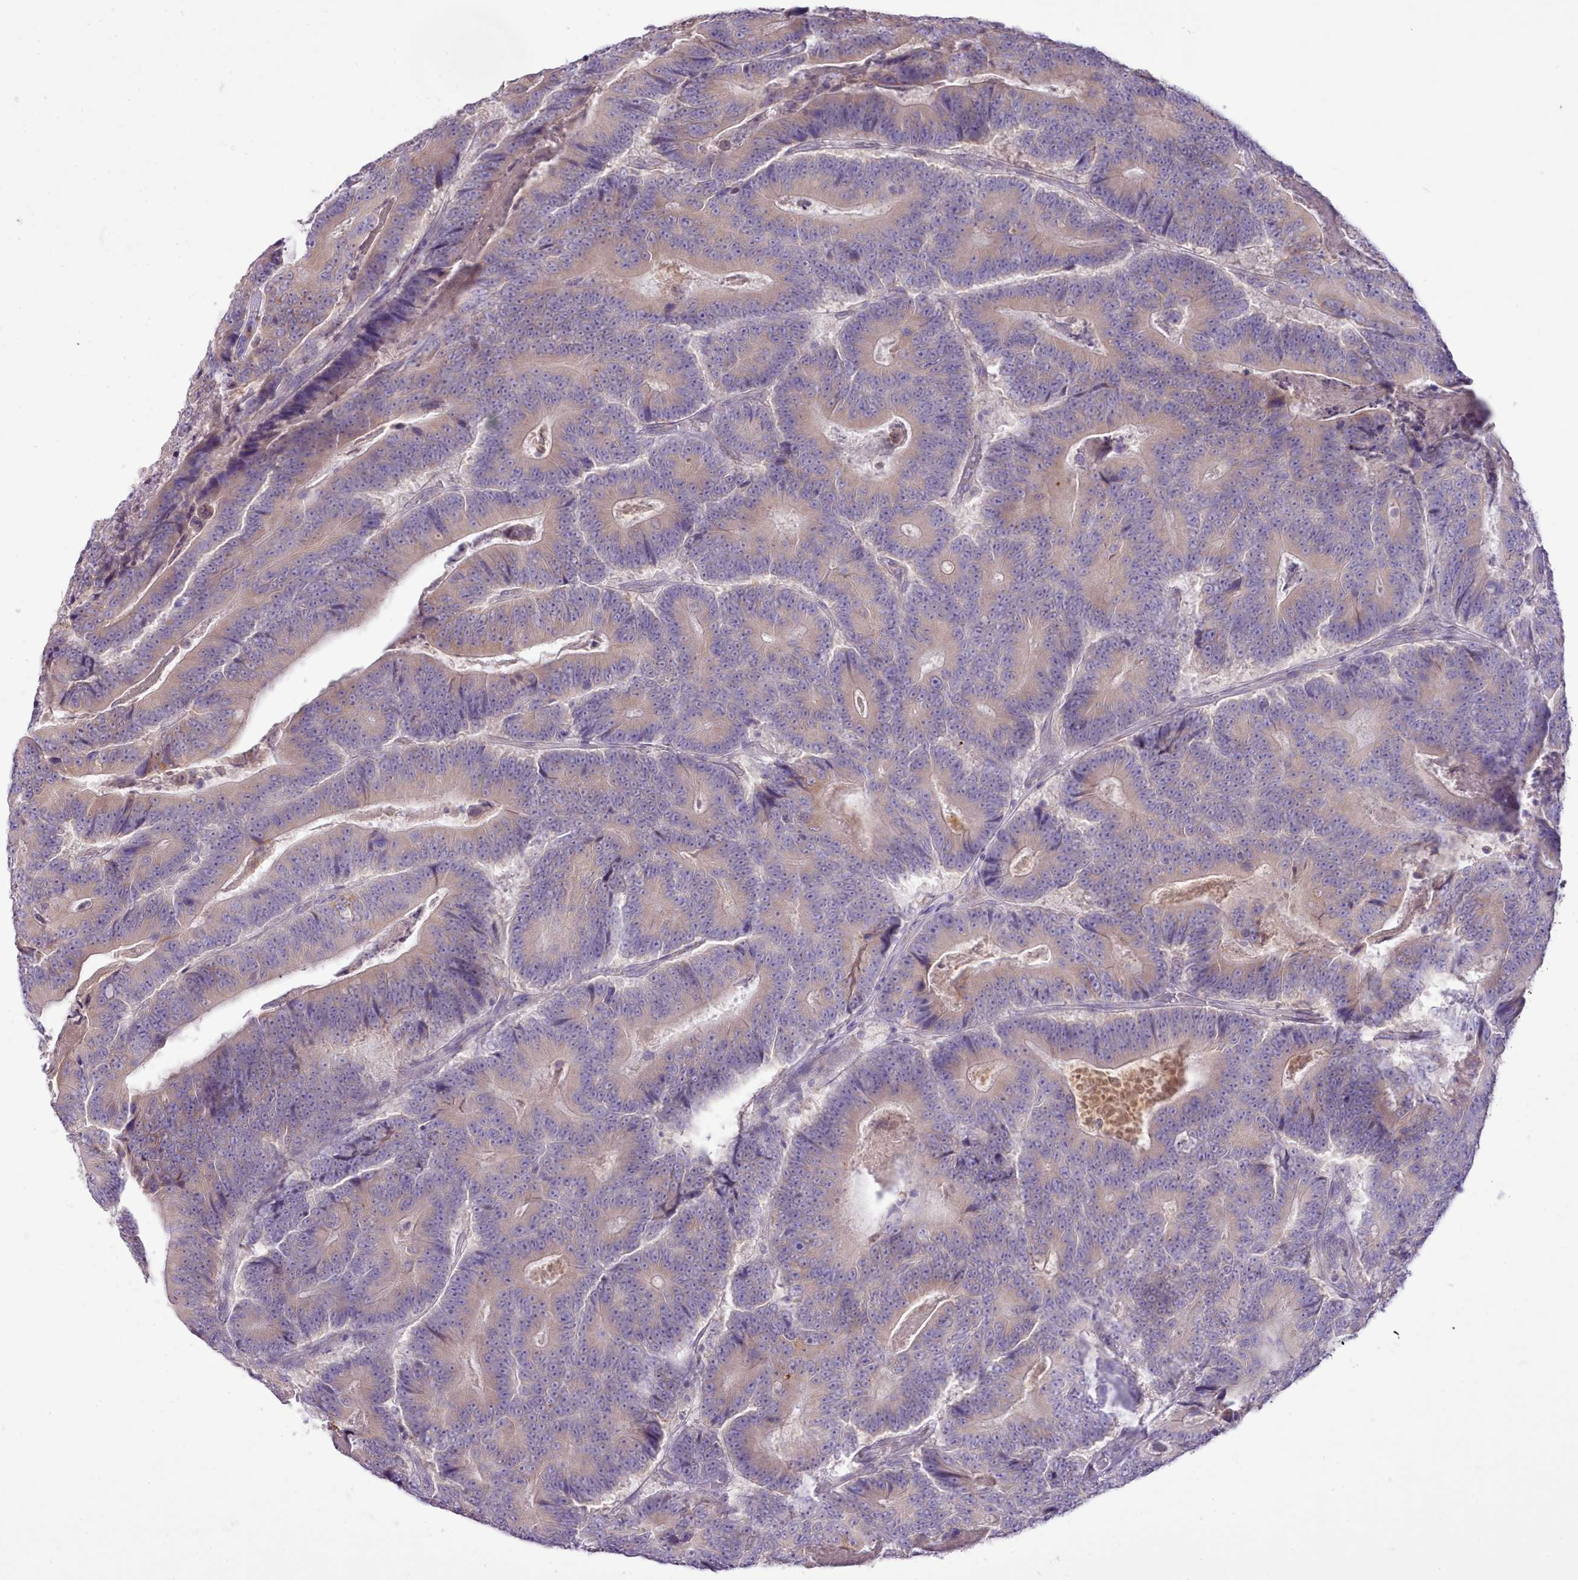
{"staining": {"intensity": "weak", "quantity": "25%-75%", "location": "cytoplasmic/membranous"}, "tissue": "colorectal cancer", "cell_type": "Tumor cells", "image_type": "cancer", "snomed": [{"axis": "morphology", "description": "Adenocarcinoma, NOS"}, {"axis": "topography", "description": "Colon"}], "caption": "The immunohistochemical stain highlights weak cytoplasmic/membranous staining in tumor cells of colorectal adenocarcinoma tissue.", "gene": "CCL1", "patient": {"sex": "male", "age": 83}}